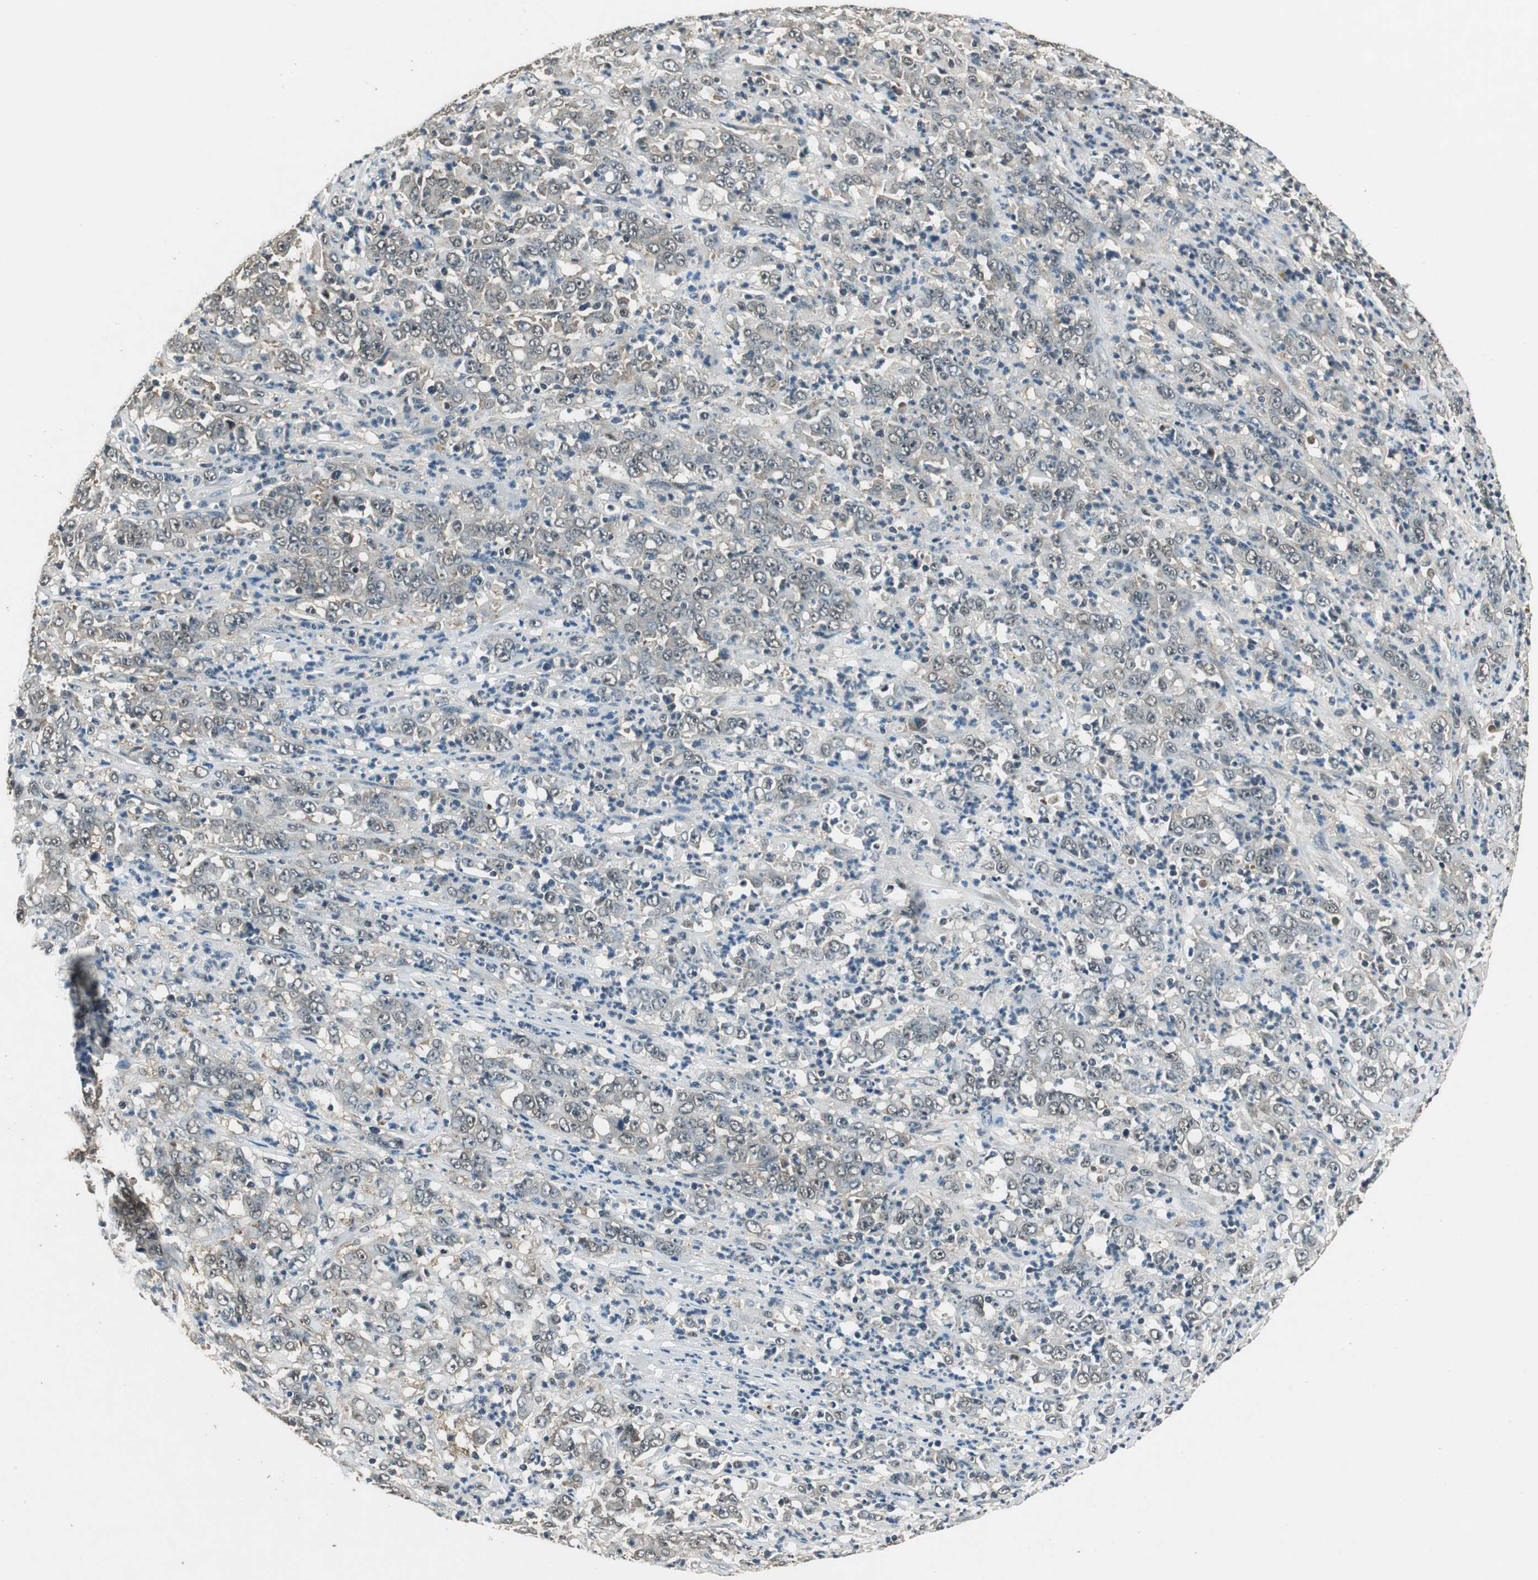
{"staining": {"intensity": "weak", "quantity": "<25%", "location": "cytoplasmic/membranous"}, "tissue": "stomach cancer", "cell_type": "Tumor cells", "image_type": "cancer", "snomed": [{"axis": "morphology", "description": "Adenocarcinoma, NOS"}, {"axis": "topography", "description": "Stomach, lower"}], "caption": "DAB (3,3'-diaminobenzidine) immunohistochemical staining of stomach adenocarcinoma displays no significant positivity in tumor cells.", "gene": "PSMB4", "patient": {"sex": "female", "age": 71}}